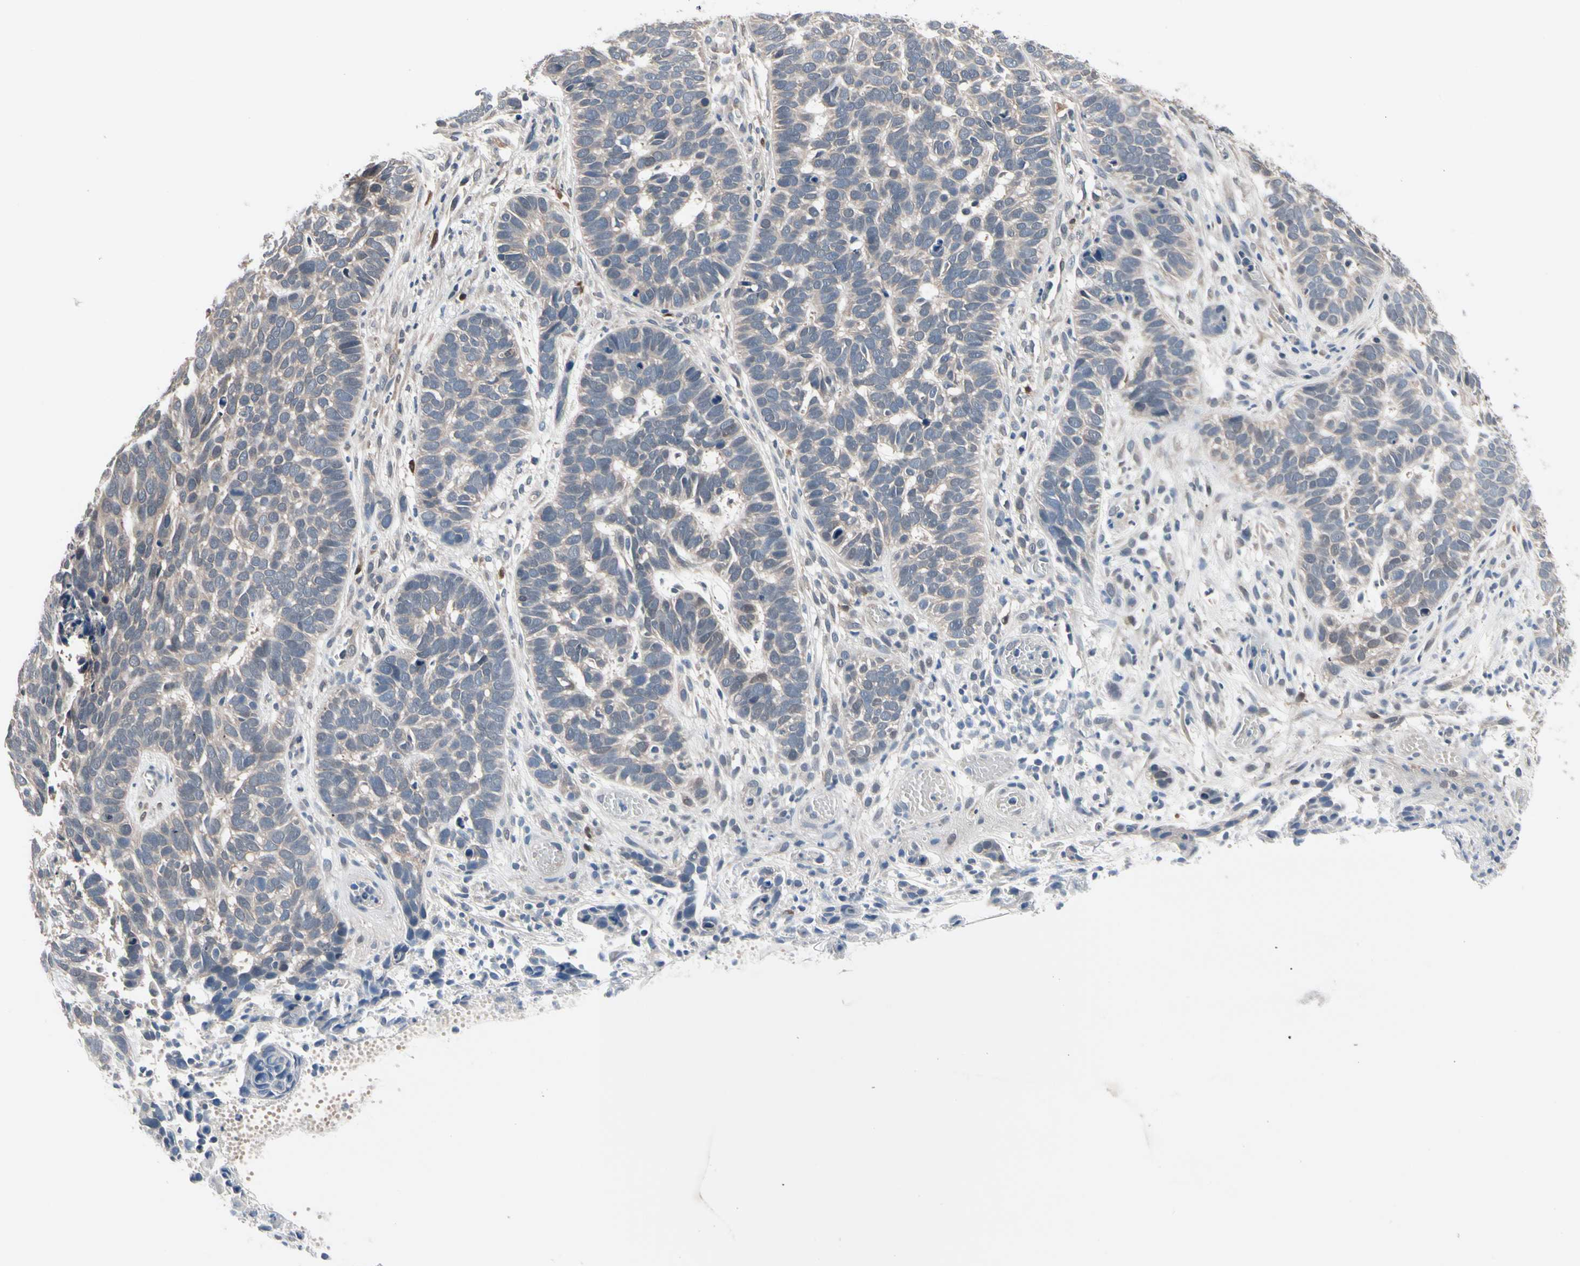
{"staining": {"intensity": "weak", "quantity": ">75%", "location": "cytoplasmic/membranous"}, "tissue": "skin cancer", "cell_type": "Tumor cells", "image_type": "cancer", "snomed": [{"axis": "morphology", "description": "Basal cell carcinoma"}, {"axis": "topography", "description": "Skin"}], "caption": "Brown immunohistochemical staining in human skin cancer shows weak cytoplasmic/membranous positivity in approximately >75% of tumor cells. The staining was performed using DAB, with brown indicating positive protein expression. Nuclei are stained blue with hematoxylin.", "gene": "PRDX6", "patient": {"sex": "male", "age": 87}}